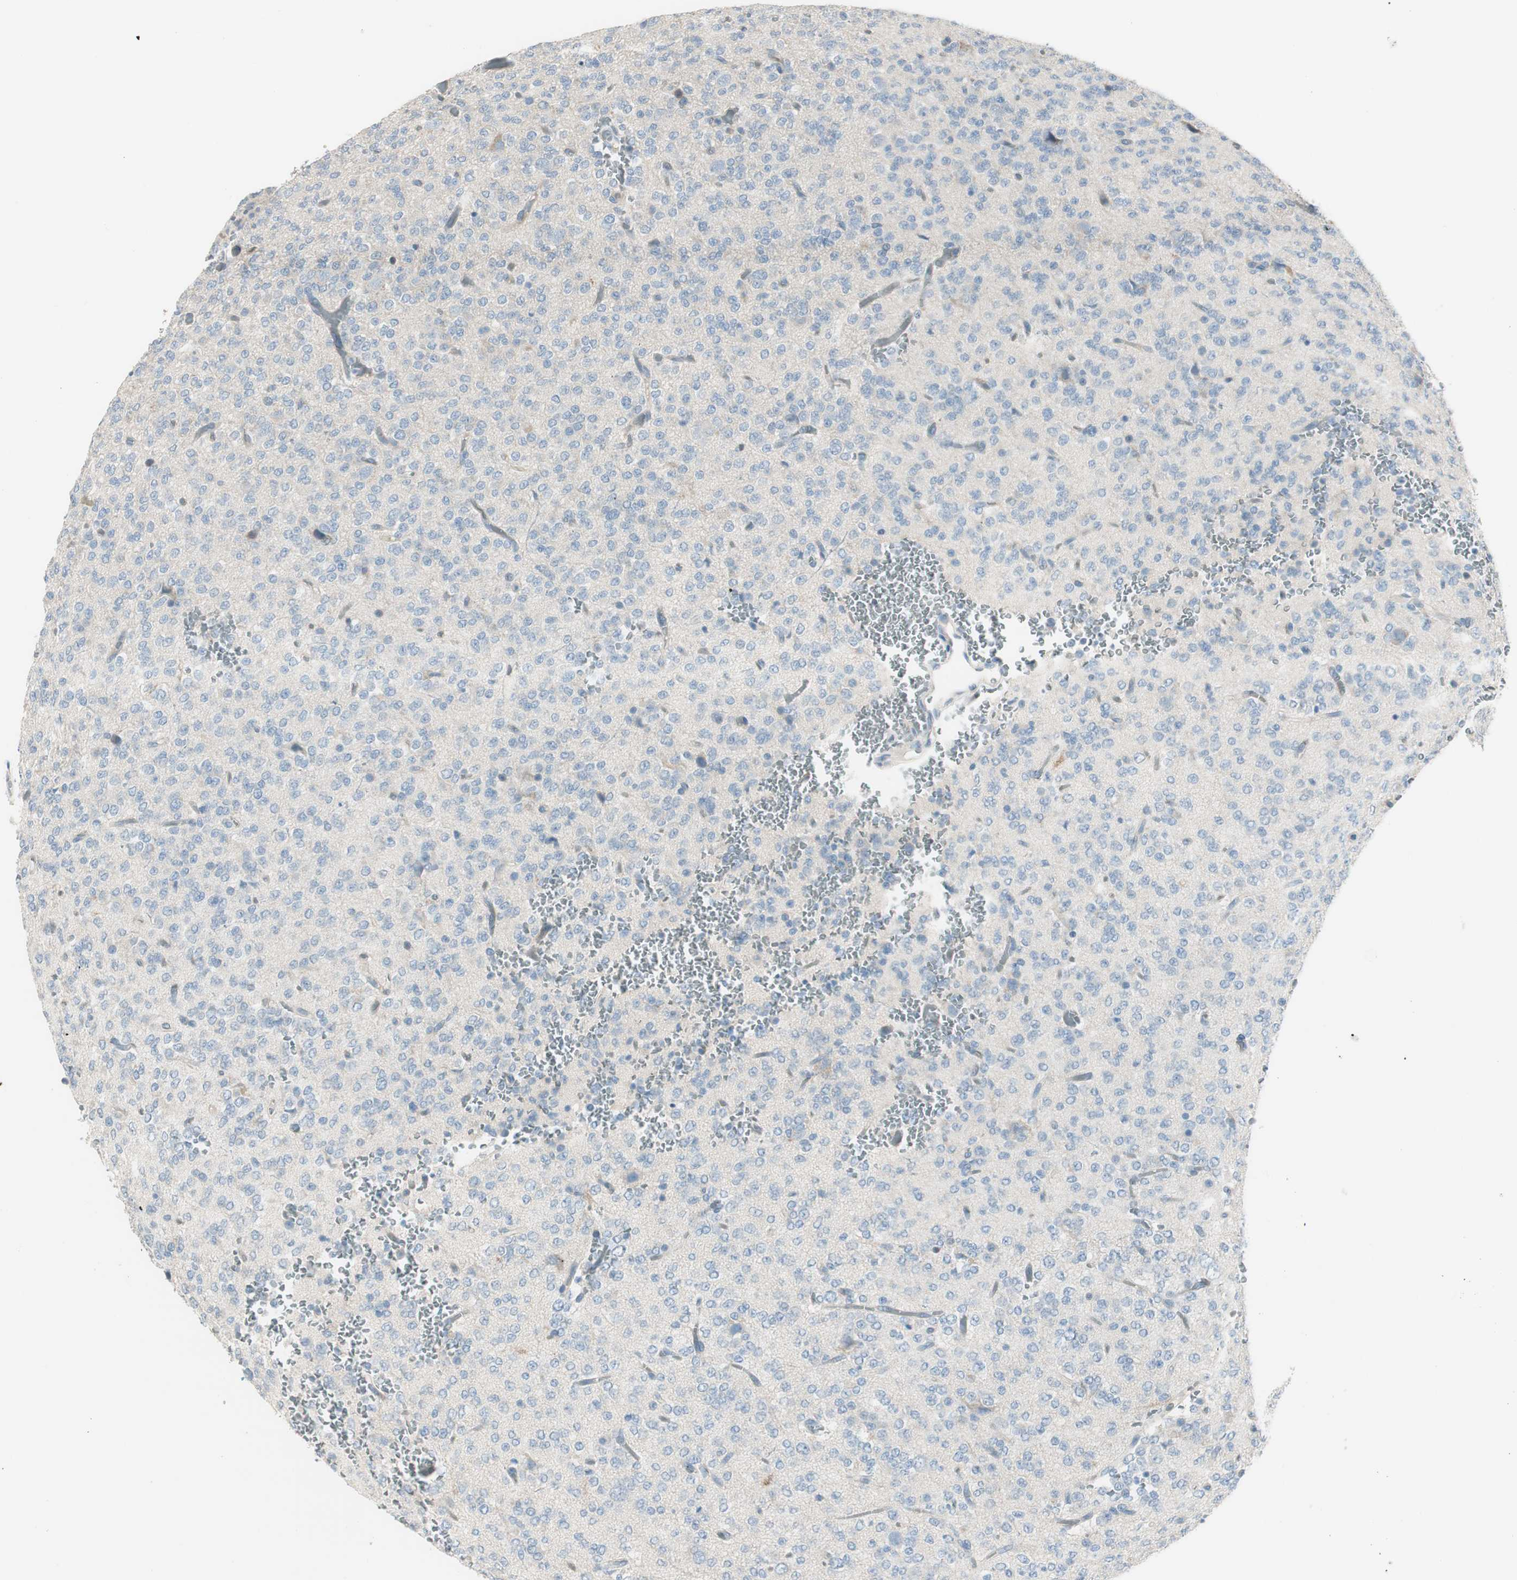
{"staining": {"intensity": "negative", "quantity": "none", "location": "none"}, "tissue": "glioma", "cell_type": "Tumor cells", "image_type": "cancer", "snomed": [{"axis": "morphology", "description": "Glioma, malignant, Low grade"}, {"axis": "topography", "description": "Brain"}], "caption": "Malignant glioma (low-grade) stained for a protein using immunohistochemistry demonstrates no positivity tumor cells.", "gene": "EVA1A", "patient": {"sex": "male", "age": 38}}